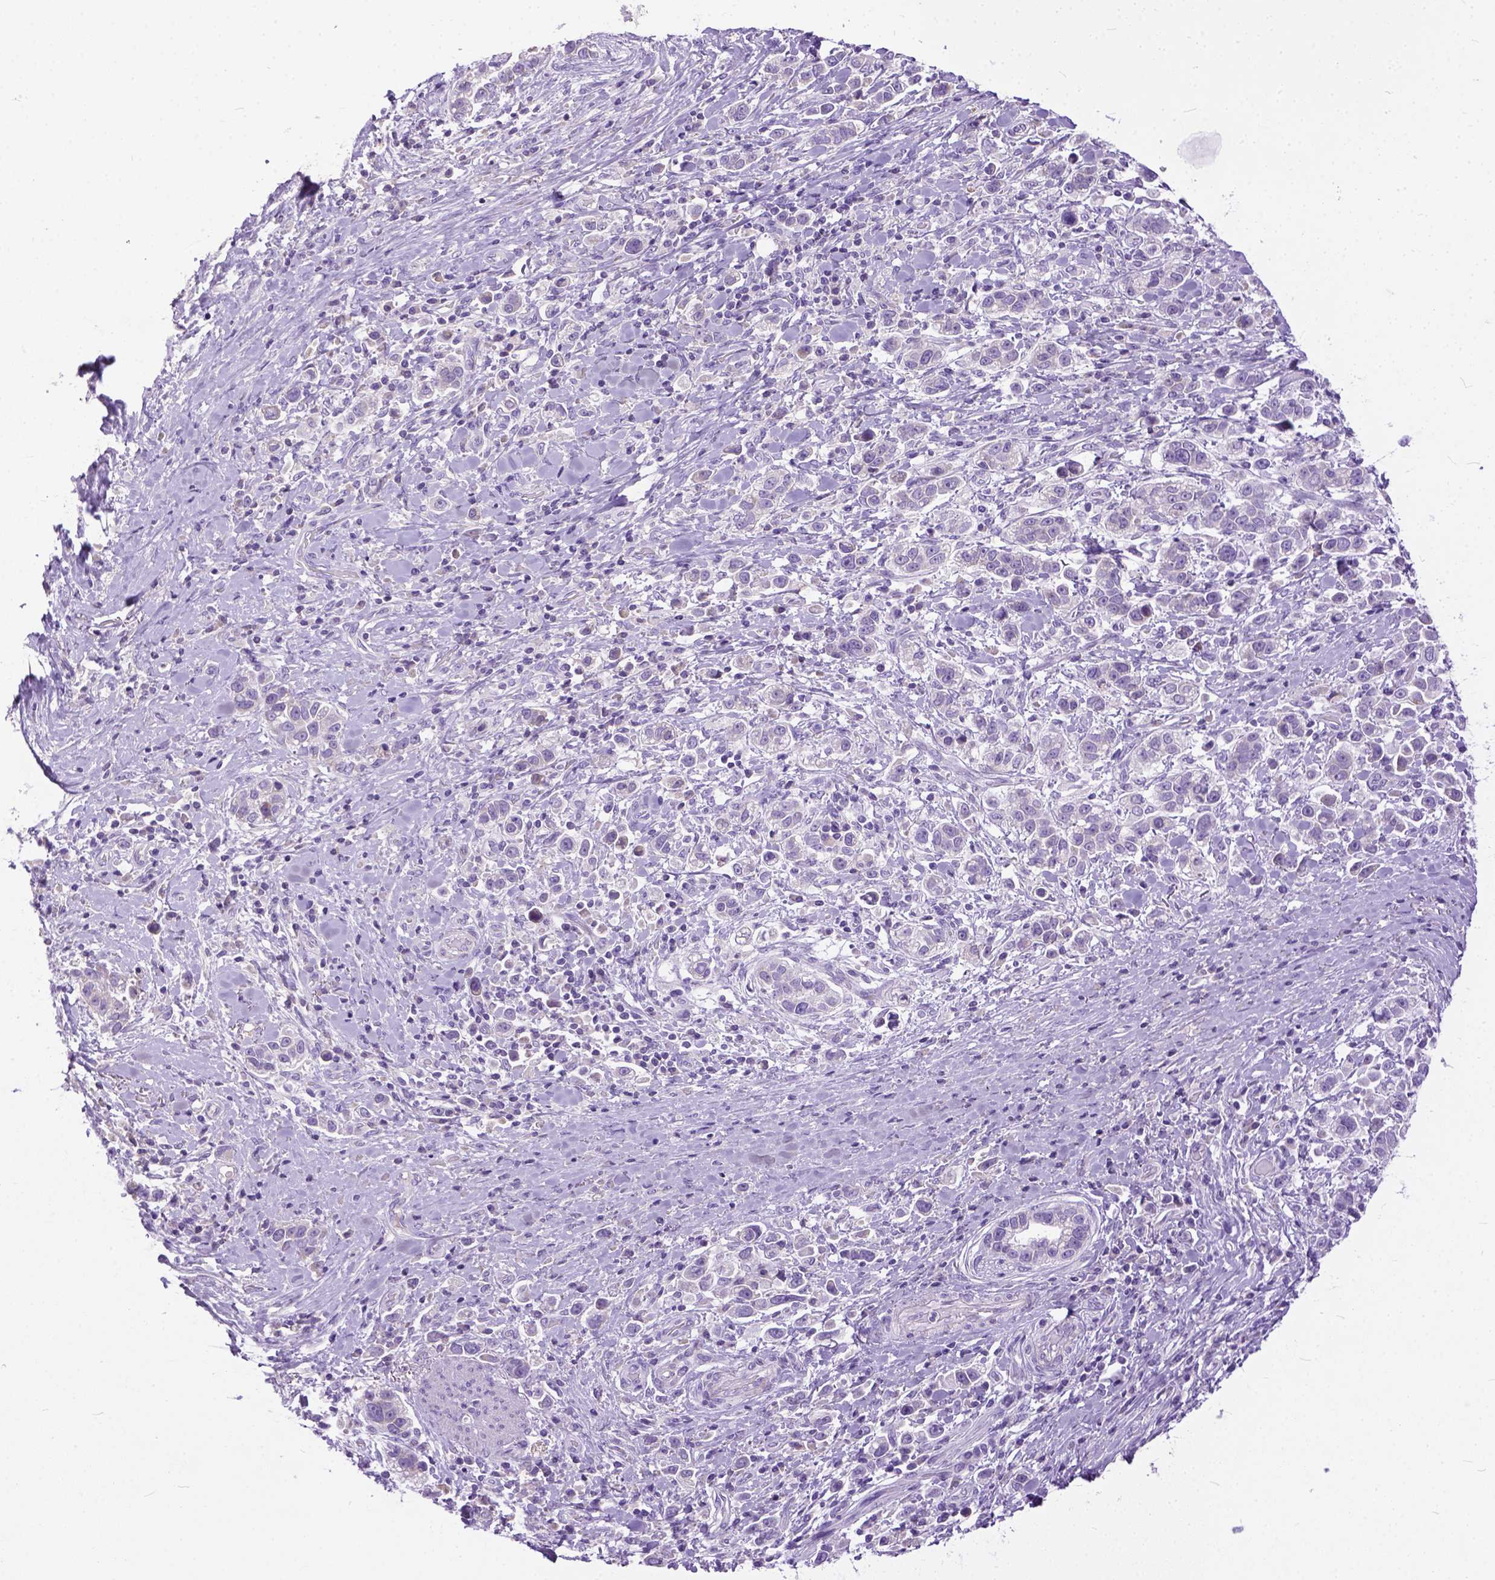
{"staining": {"intensity": "negative", "quantity": "none", "location": "none"}, "tissue": "stomach cancer", "cell_type": "Tumor cells", "image_type": "cancer", "snomed": [{"axis": "morphology", "description": "Adenocarcinoma, NOS"}, {"axis": "topography", "description": "Stomach"}], "caption": "The histopathology image demonstrates no staining of tumor cells in adenocarcinoma (stomach).", "gene": "PLK5", "patient": {"sex": "male", "age": 93}}